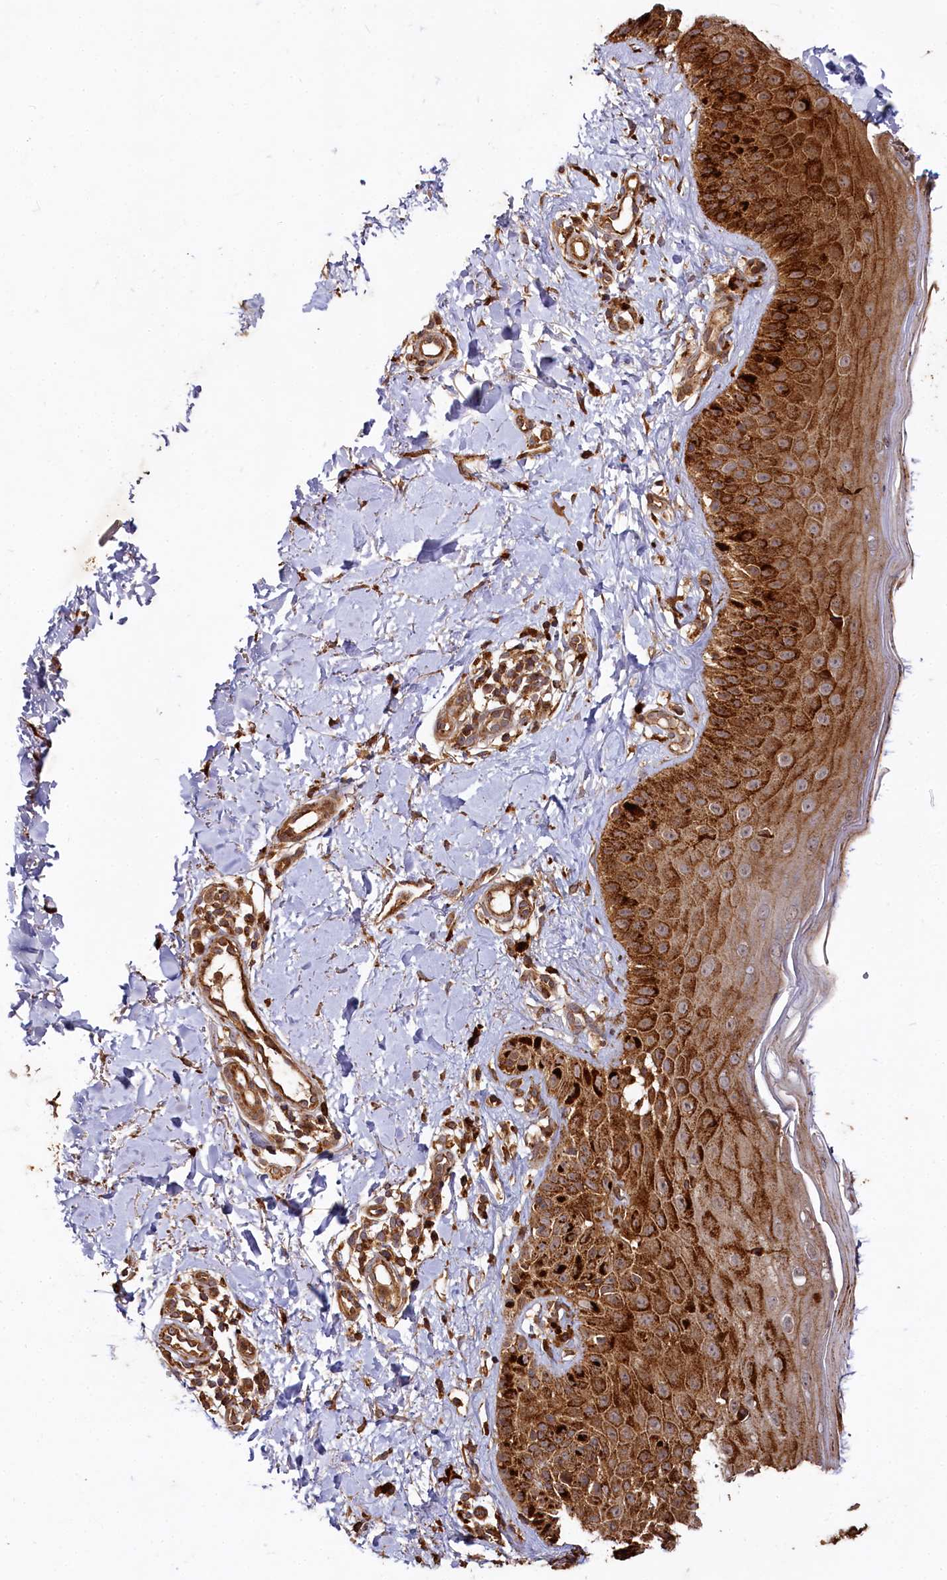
{"staining": {"intensity": "moderate", "quantity": ">75%", "location": "cytoplasmic/membranous"}, "tissue": "skin", "cell_type": "Fibroblasts", "image_type": "normal", "snomed": [{"axis": "morphology", "description": "Normal tissue, NOS"}, {"axis": "topography", "description": "Skin"}], "caption": "Protein staining of normal skin displays moderate cytoplasmic/membranous expression in about >75% of fibroblasts.", "gene": "WDR73", "patient": {"sex": "male", "age": 52}}